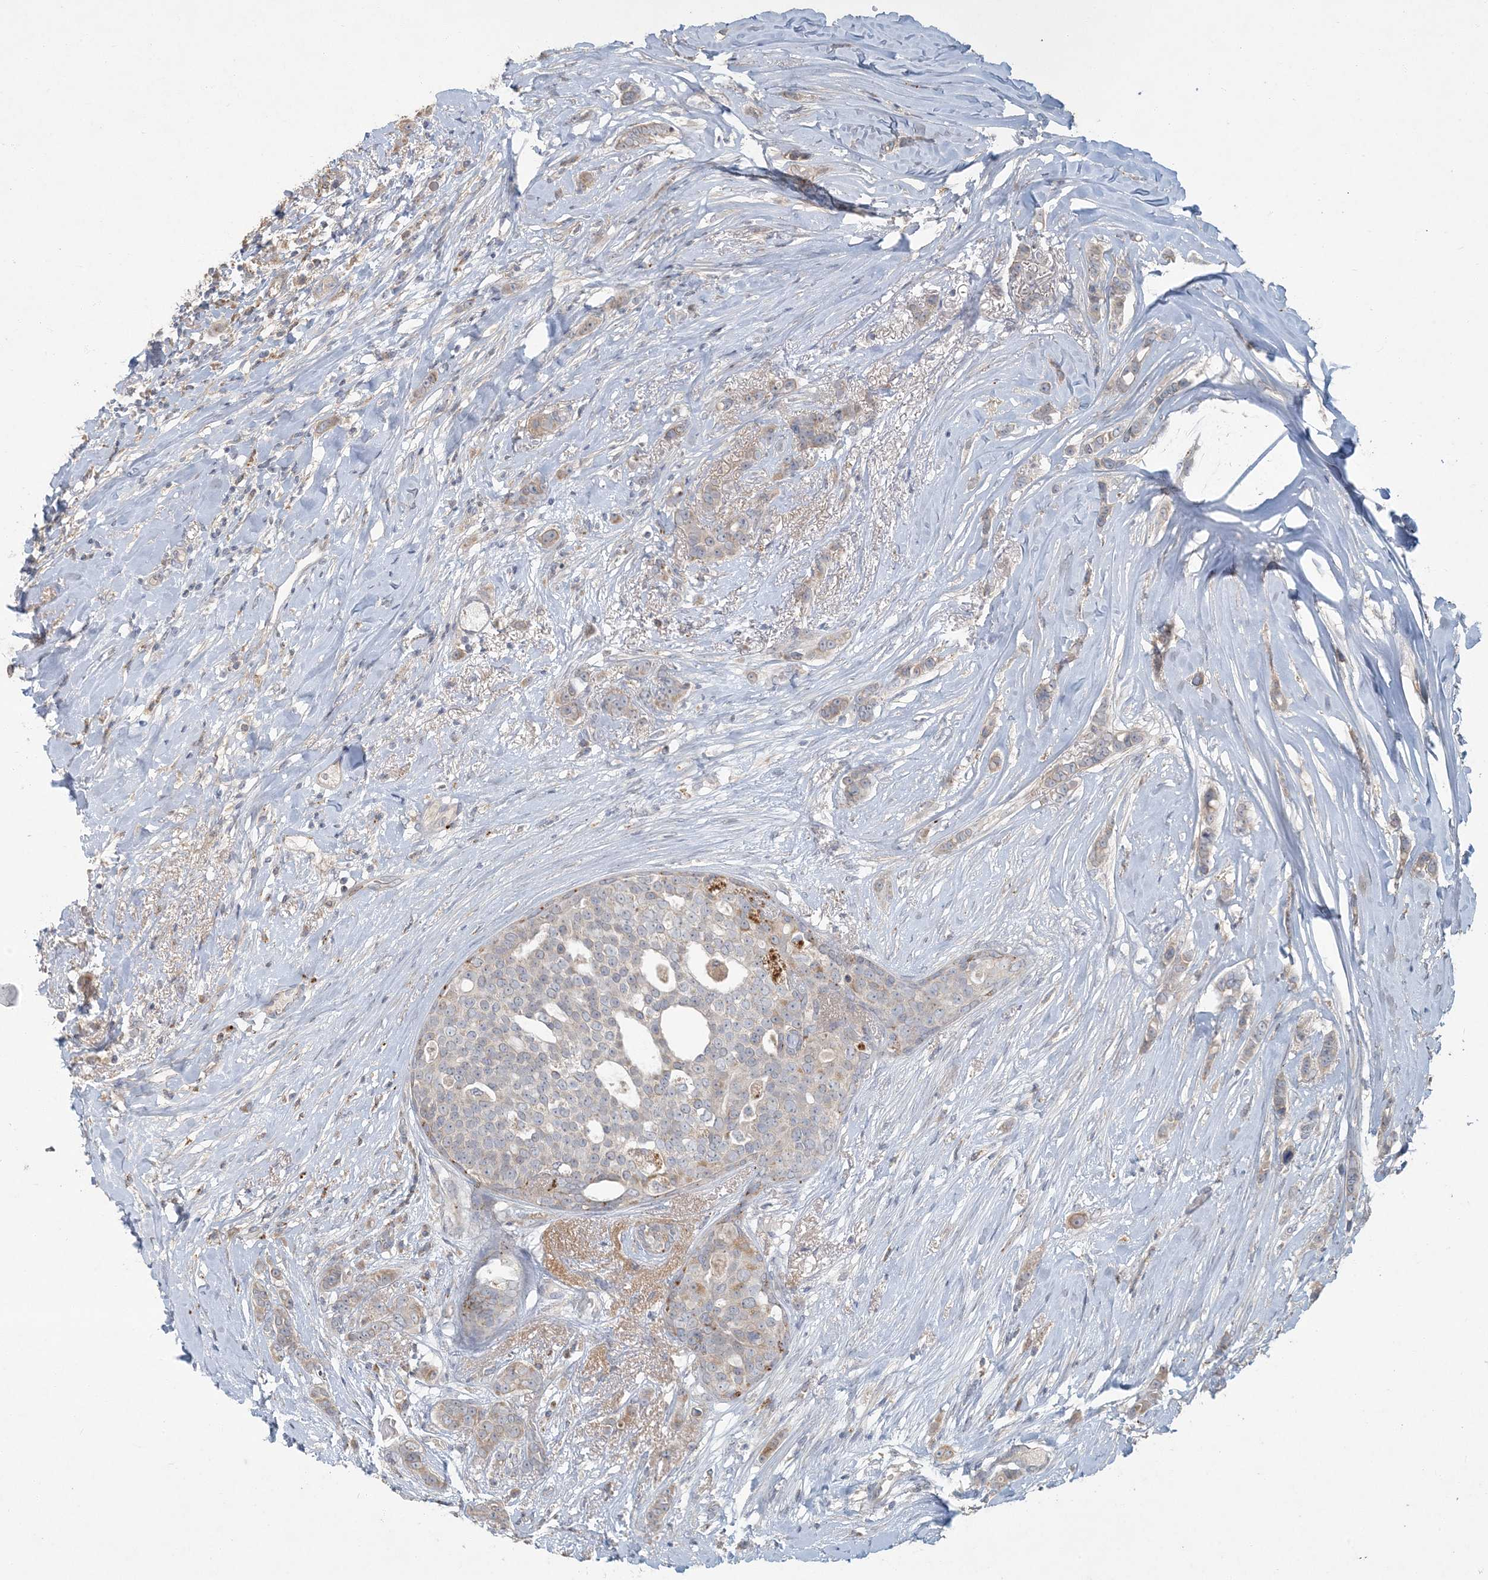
{"staining": {"intensity": "weak", "quantity": "25%-75%", "location": "cytoplasmic/membranous"}, "tissue": "breast cancer", "cell_type": "Tumor cells", "image_type": "cancer", "snomed": [{"axis": "morphology", "description": "Lobular carcinoma"}, {"axis": "topography", "description": "Breast"}], "caption": "Breast cancer (lobular carcinoma) stained with DAB (3,3'-diaminobenzidine) IHC reveals low levels of weak cytoplasmic/membranous staining in about 25%-75% of tumor cells.", "gene": "LTN1", "patient": {"sex": "female", "age": 51}}